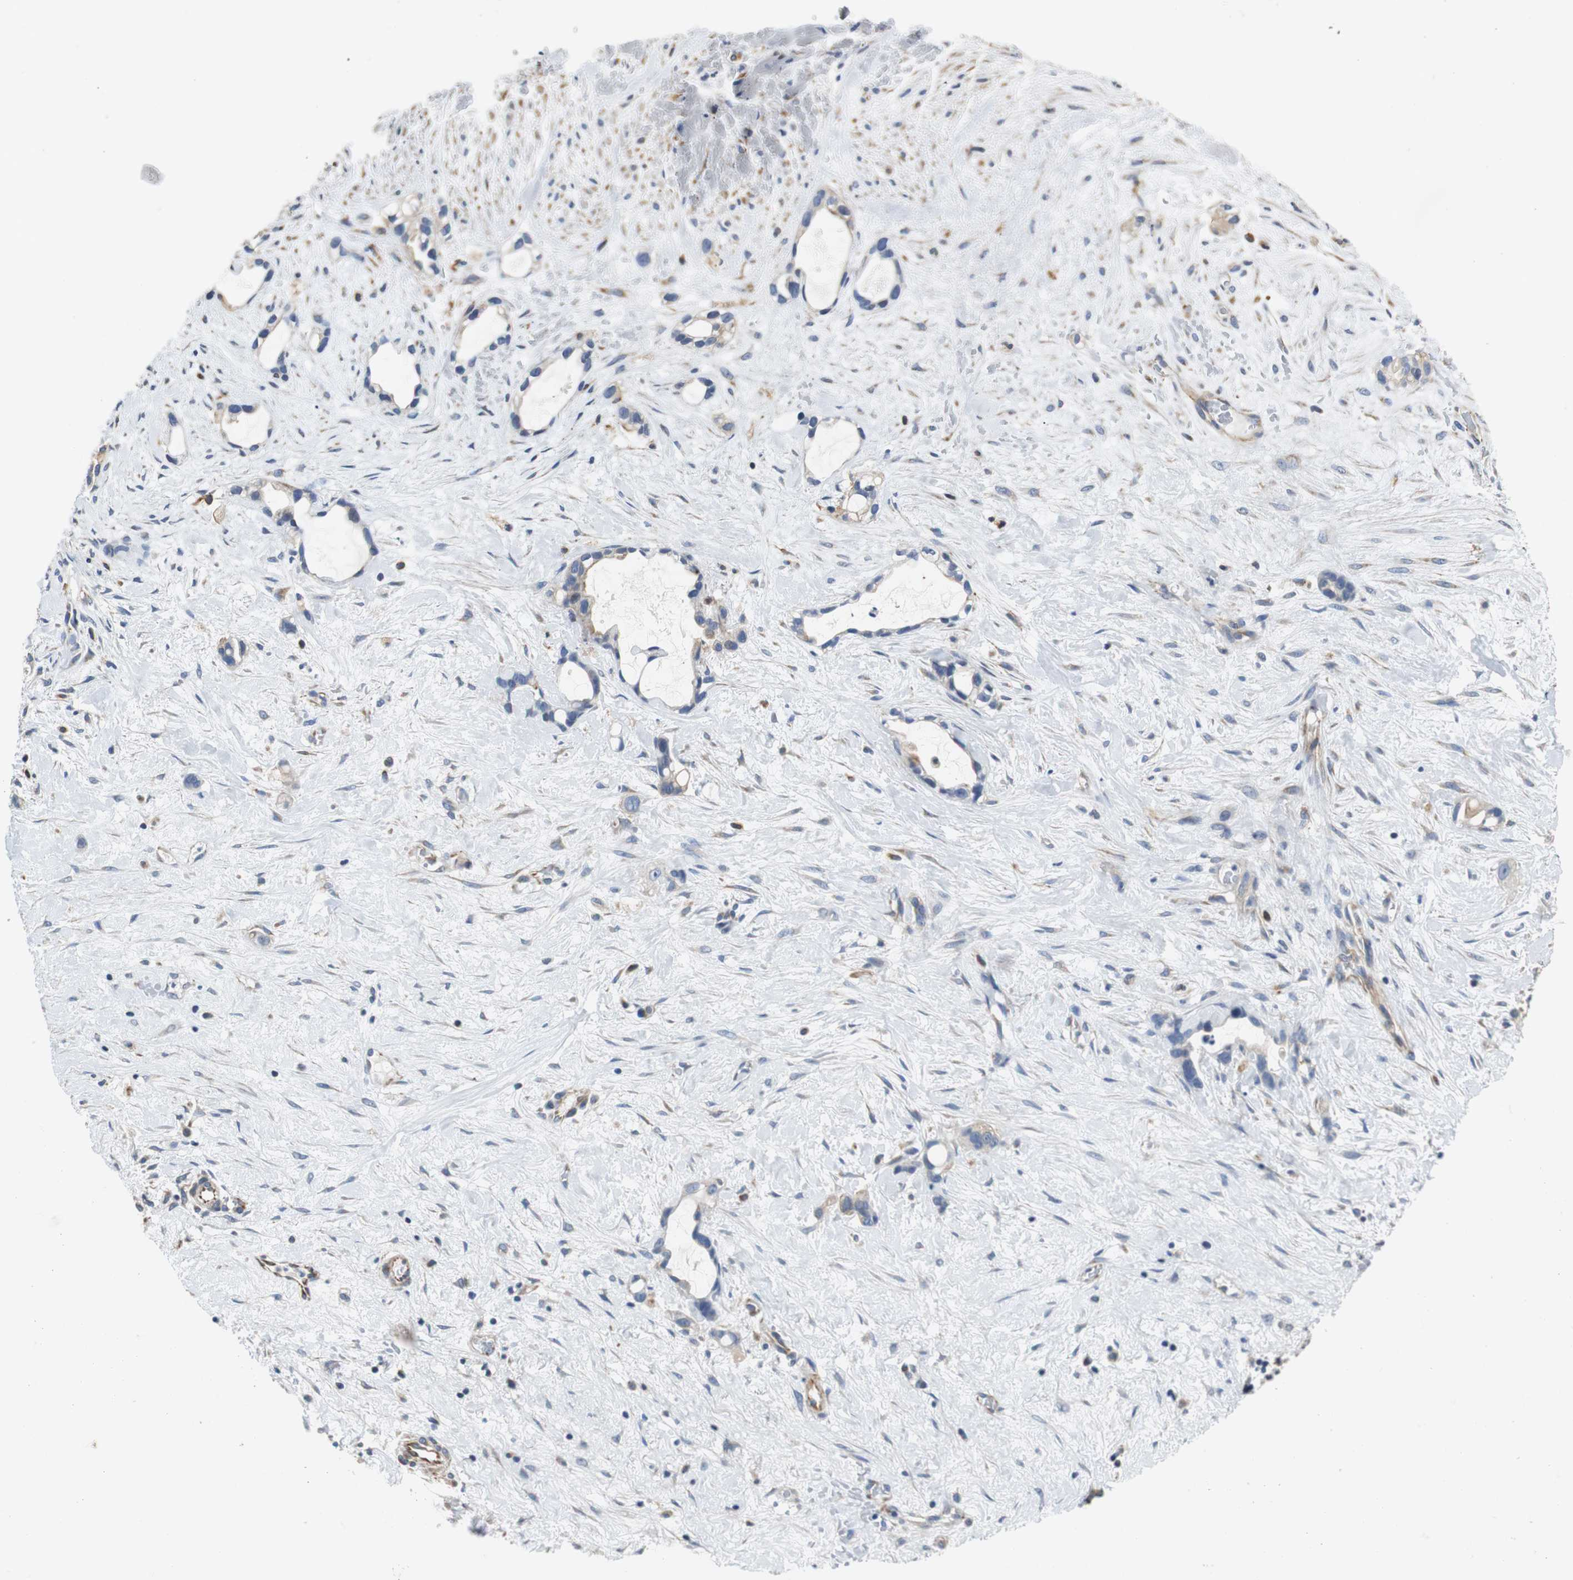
{"staining": {"intensity": "negative", "quantity": "none", "location": "none"}, "tissue": "liver cancer", "cell_type": "Tumor cells", "image_type": "cancer", "snomed": [{"axis": "morphology", "description": "Cholangiocarcinoma"}, {"axis": "topography", "description": "Liver"}], "caption": "The image displays no significant expression in tumor cells of liver cancer (cholangiocarcinoma).", "gene": "PCK1", "patient": {"sex": "female", "age": 65}}